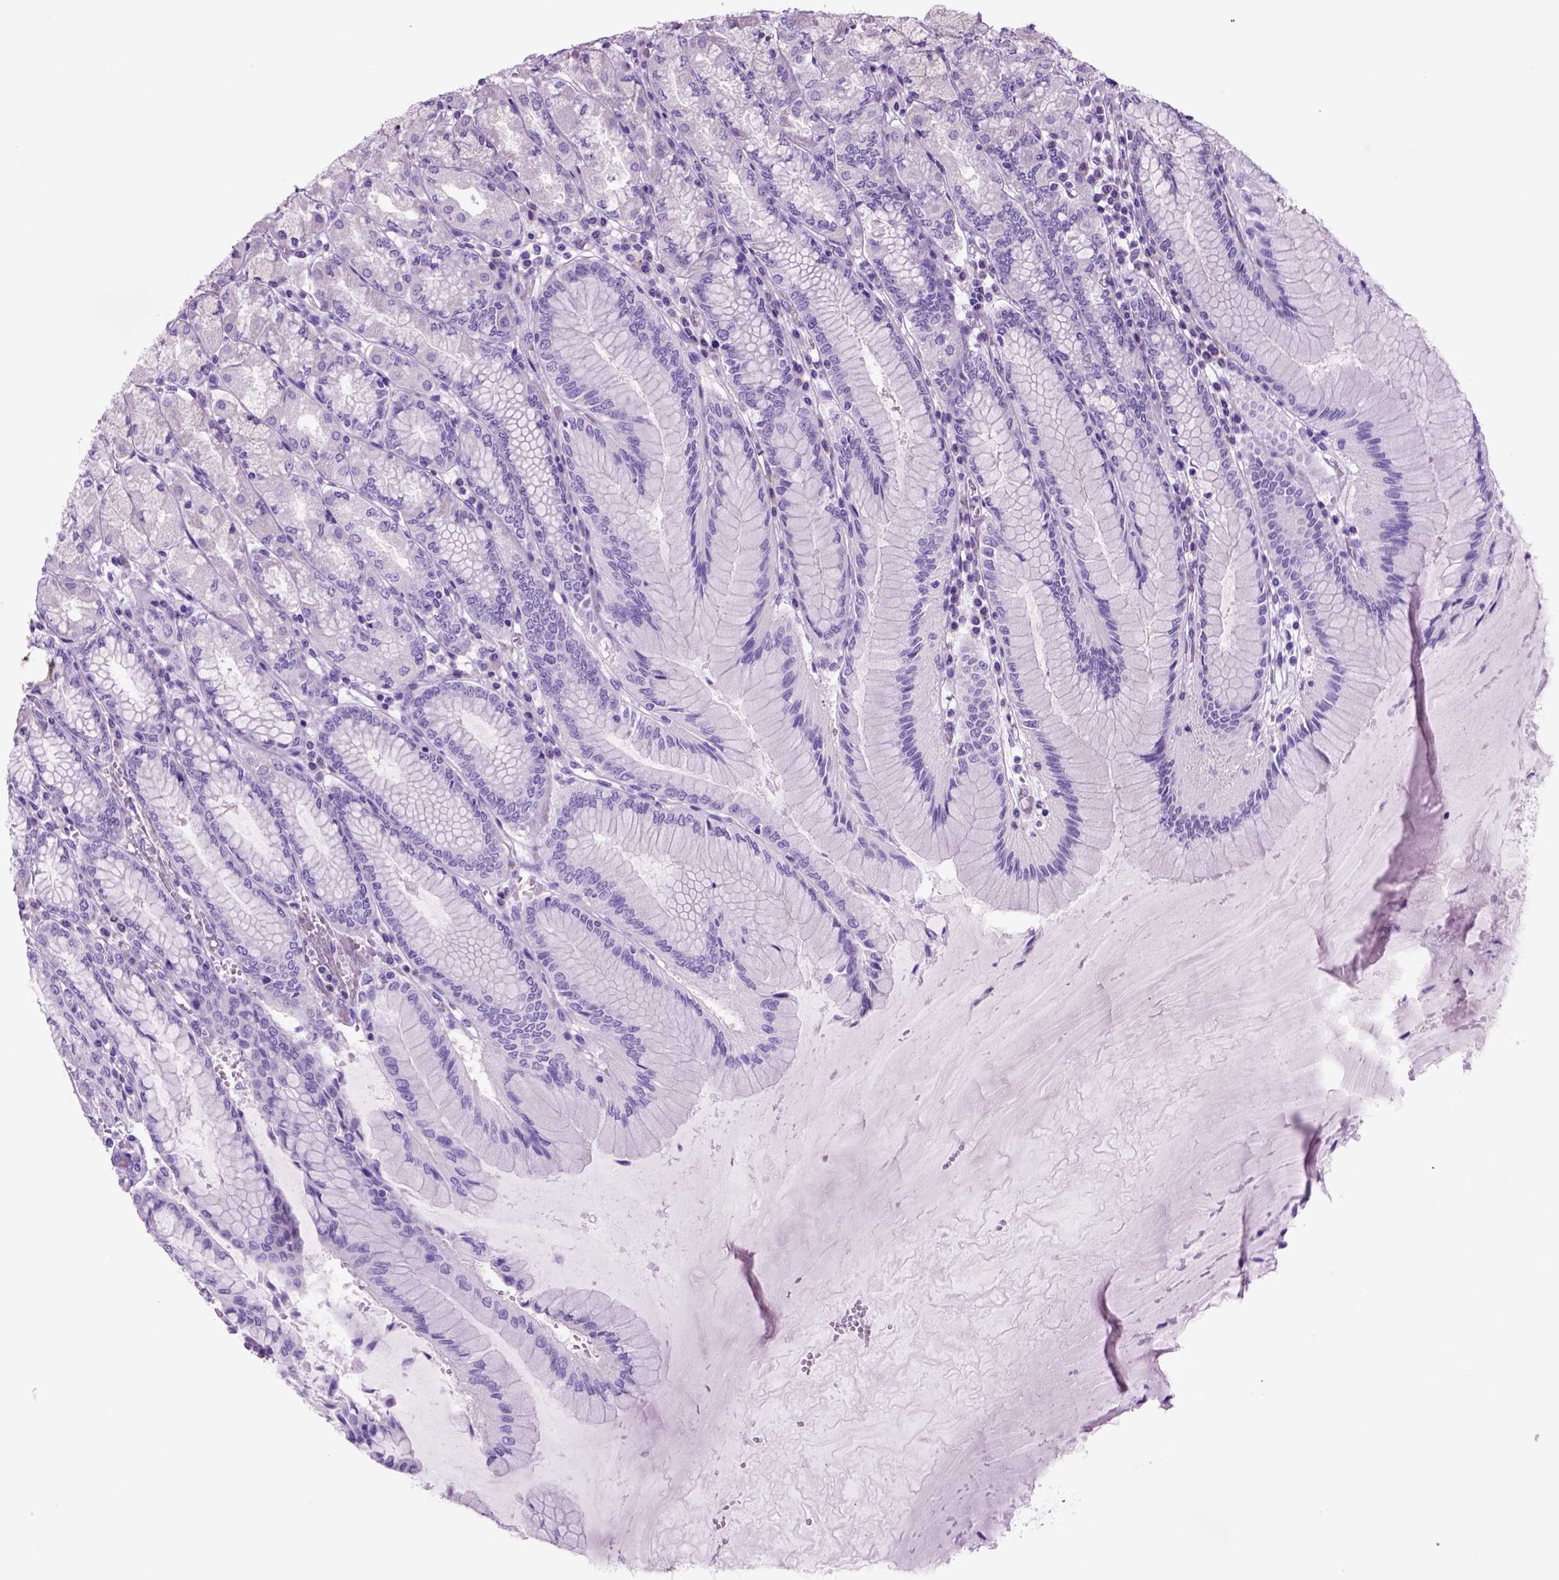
{"staining": {"intensity": "negative", "quantity": "none", "location": "none"}, "tissue": "stomach", "cell_type": "Glandular cells", "image_type": "normal", "snomed": [{"axis": "morphology", "description": "Normal tissue, NOS"}, {"axis": "topography", "description": "Stomach, upper"}], "caption": "Immunohistochemistry image of unremarkable stomach: stomach stained with DAB (3,3'-diaminobenzidine) displays no significant protein positivity in glandular cells. (DAB immunohistochemistry visualized using brightfield microscopy, high magnification).", "gene": "HHIPL2", "patient": {"sex": "male", "age": 69}}